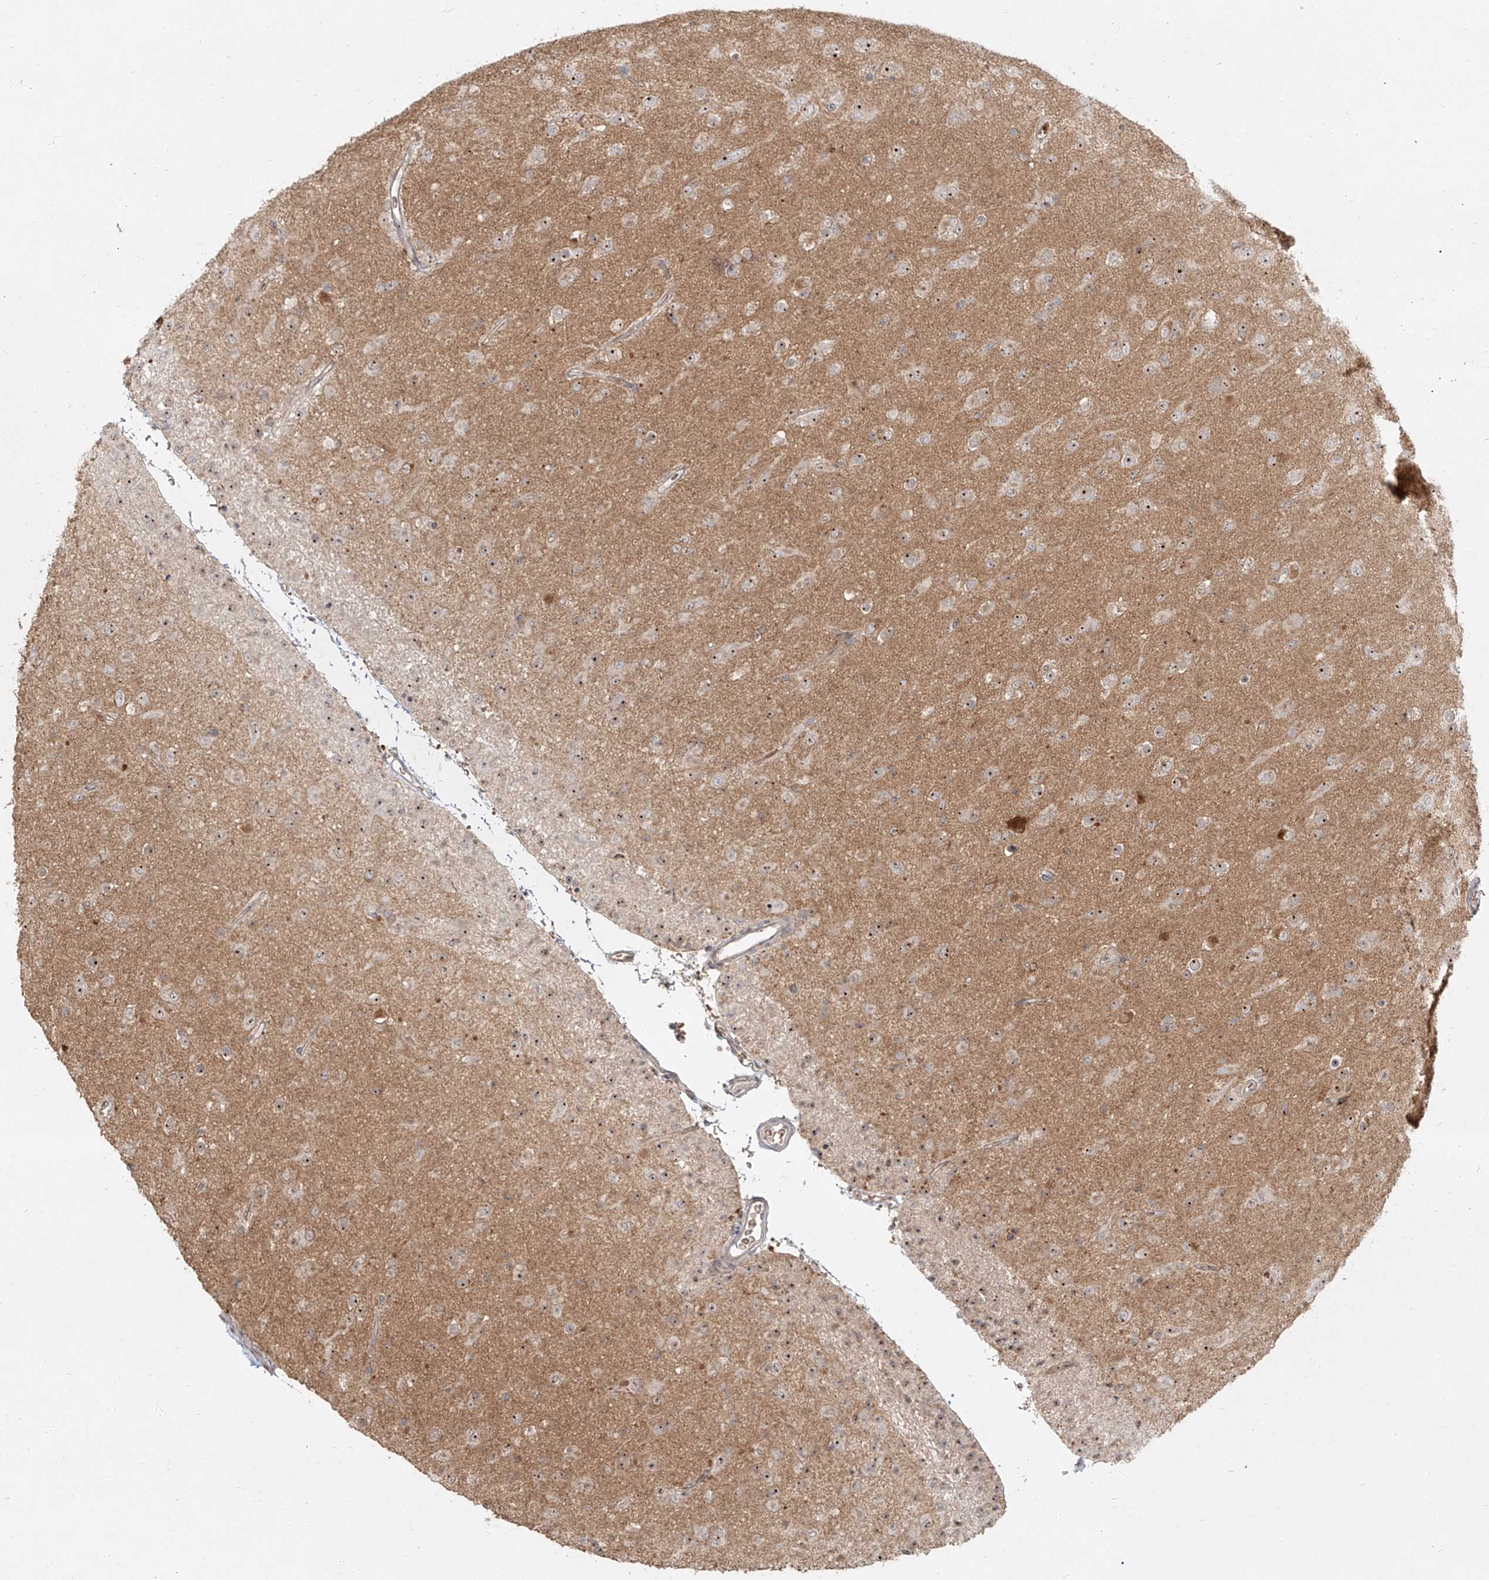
{"staining": {"intensity": "weak", "quantity": "25%-75%", "location": "cytoplasmic/membranous,nuclear"}, "tissue": "glioma", "cell_type": "Tumor cells", "image_type": "cancer", "snomed": [{"axis": "morphology", "description": "Glioma, malignant, Low grade"}, {"axis": "topography", "description": "Brain"}], "caption": "This image demonstrates malignant glioma (low-grade) stained with IHC to label a protein in brown. The cytoplasmic/membranous and nuclear of tumor cells show weak positivity for the protein. Nuclei are counter-stained blue.", "gene": "BYSL", "patient": {"sex": "male", "age": 65}}